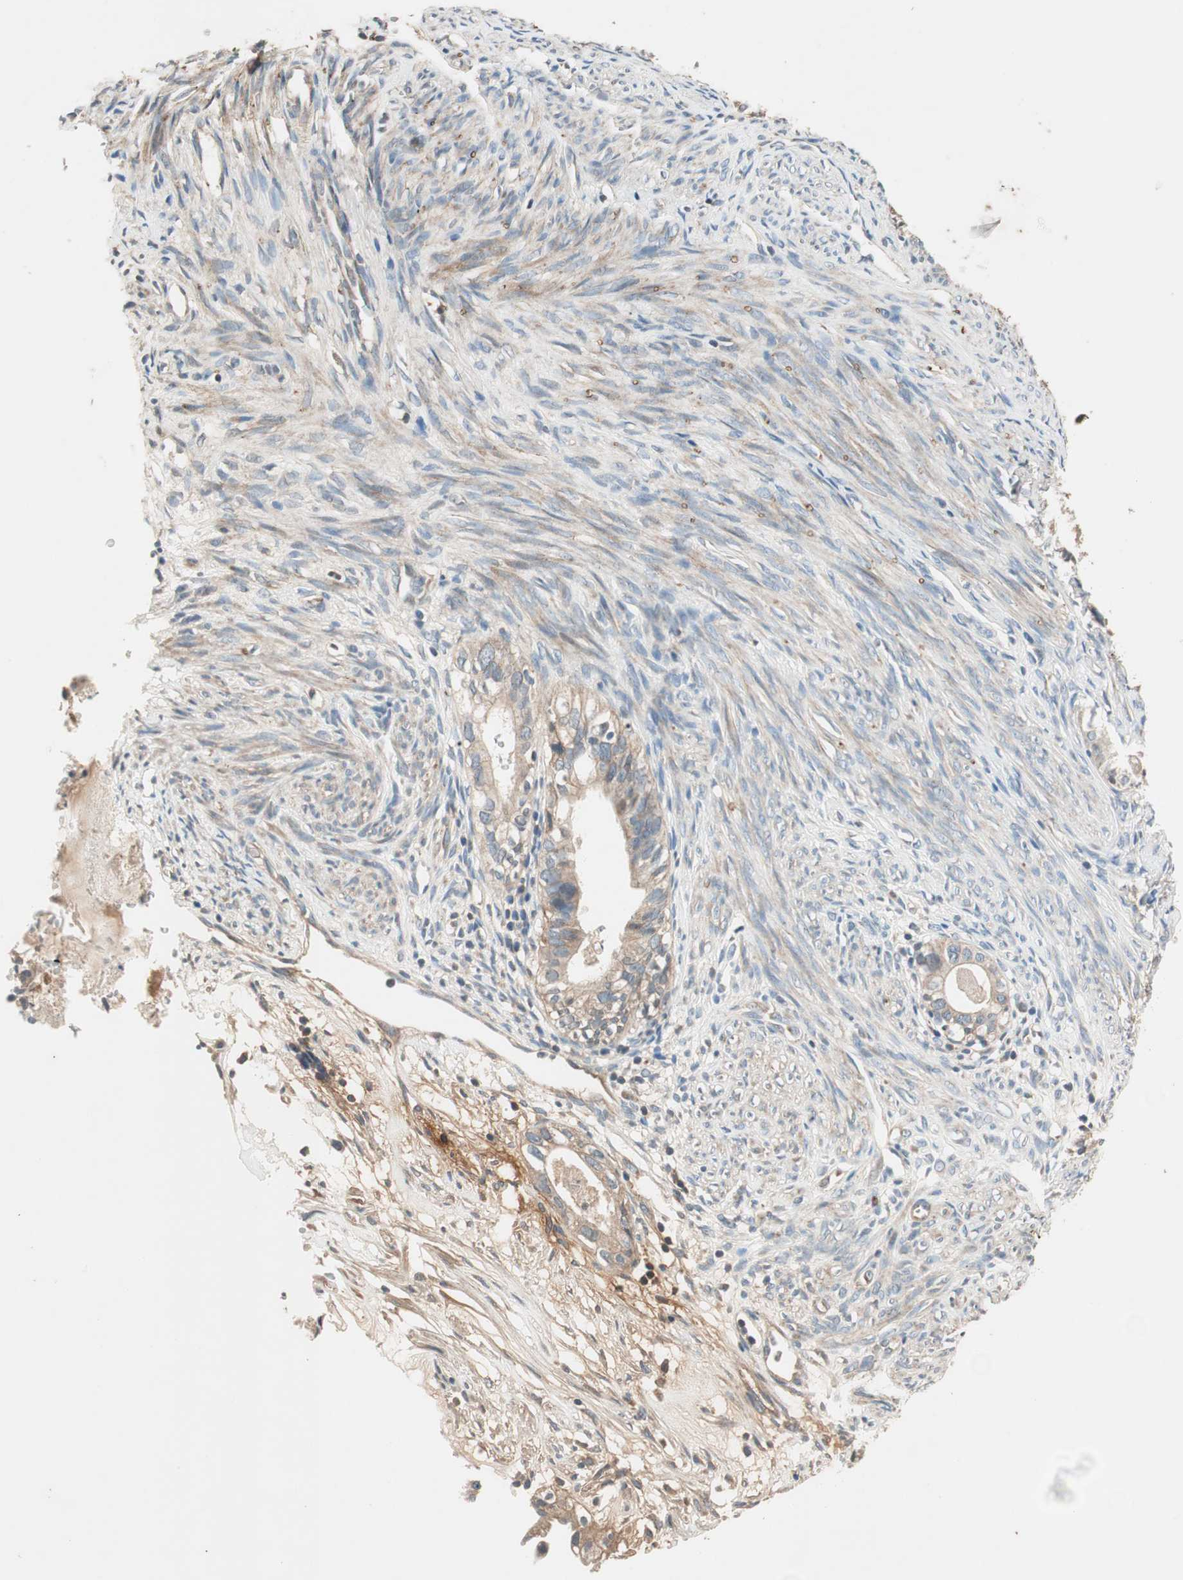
{"staining": {"intensity": "weak", "quantity": ">75%", "location": "cytoplasmic/membranous"}, "tissue": "cervical cancer", "cell_type": "Tumor cells", "image_type": "cancer", "snomed": [{"axis": "morphology", "description": "Normal tissue, NOS"}, {"axis": "morphology", "description": "Adenocarcinoma, NOS"}, {"axis": "topography", "description": "Cervix"}, {"axis": "topography", "description": "Endometrium"}], "caption": "A low amount of weak cytoplasmic/membranous positivity is appreciated in about >75% of tumor cells in cervical cancer tissue. Using DAB (brown) and hematoxylin (blue) stains, captured at high magnification using brightfield microscopy.", "gene": "HPN", "patient": {"sex": "female", "age": 86}}